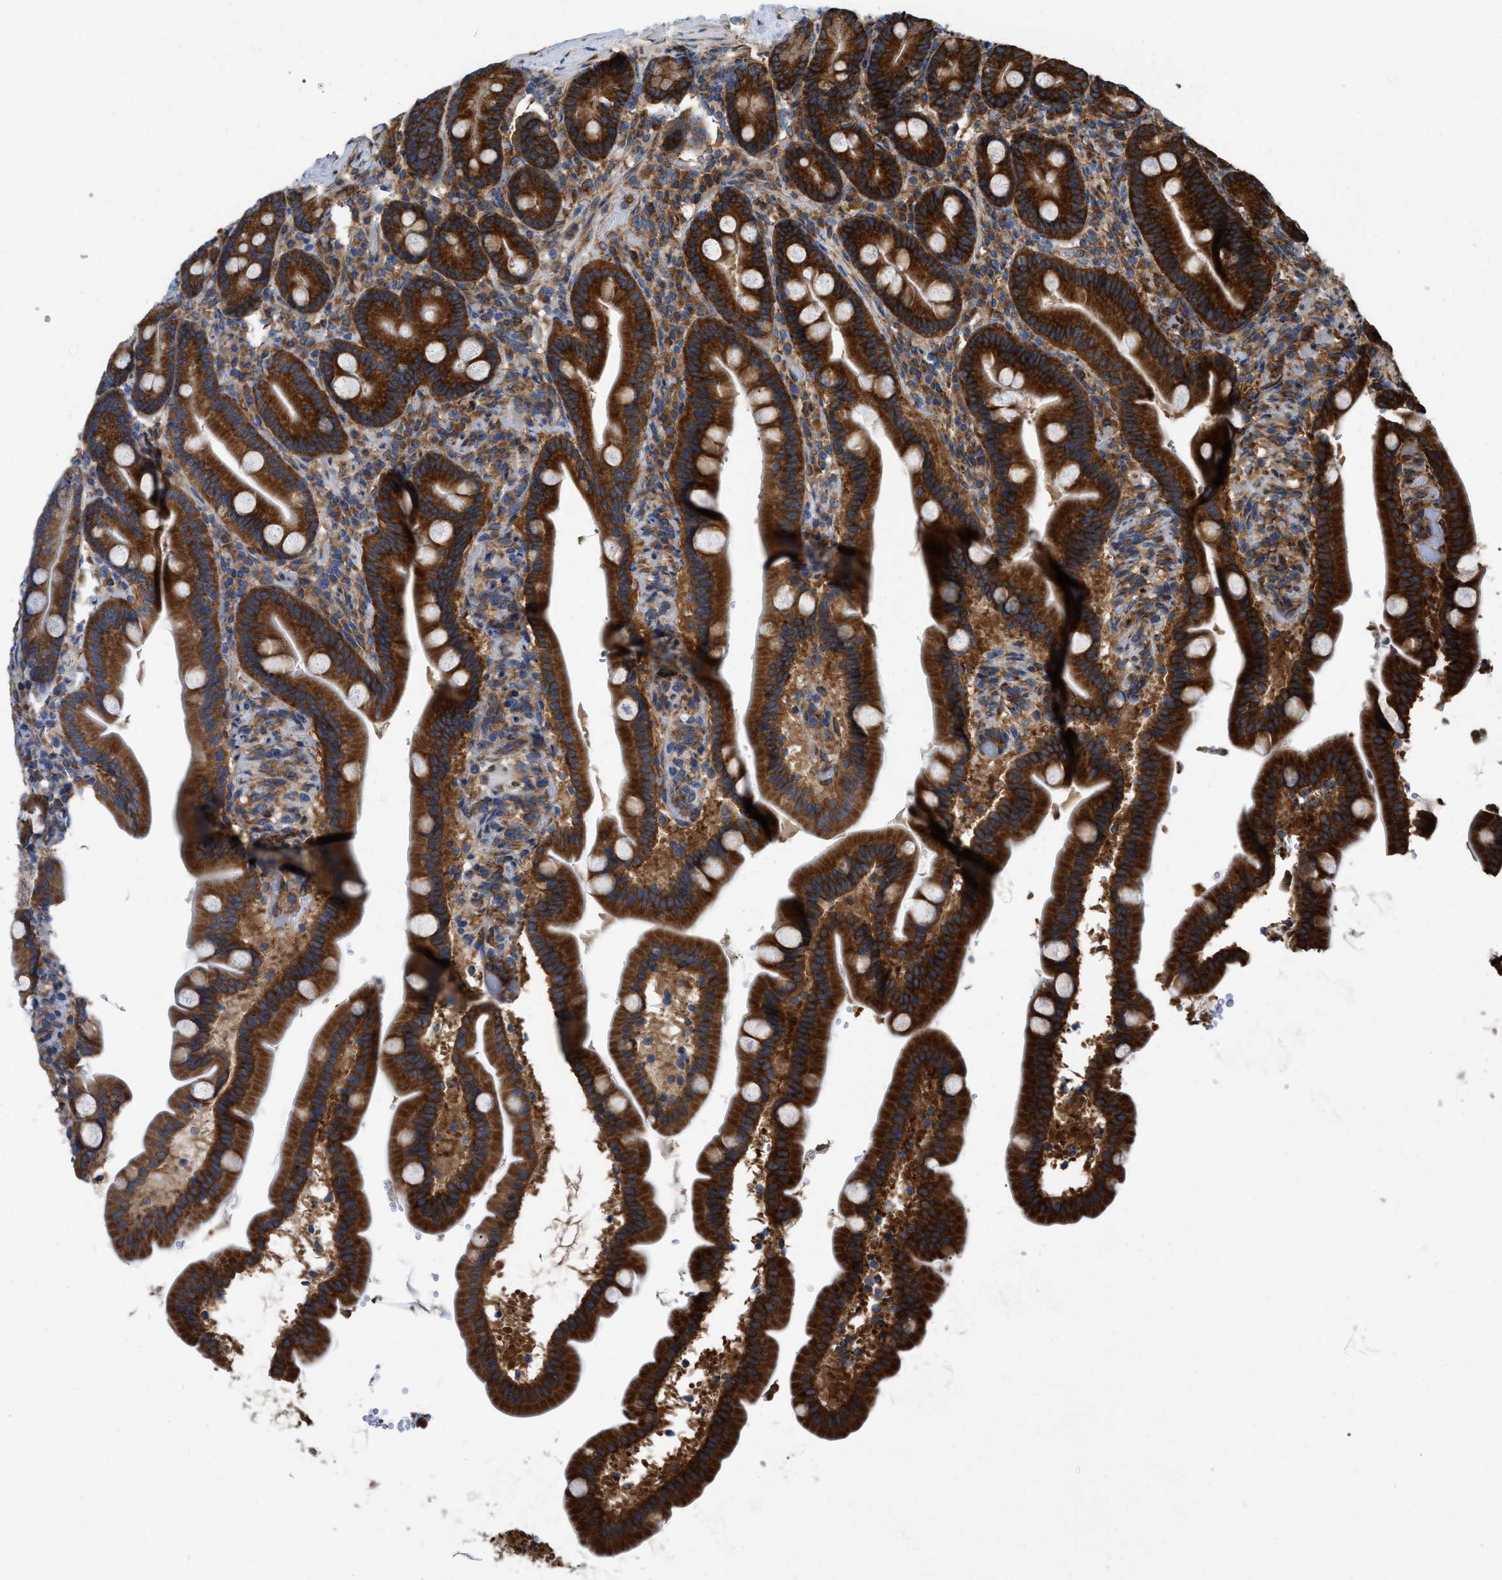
{"staining": {"intensity": "strong", "quantity": ">75%", "location": "cytoplasmic/membranous"}, "tissue": "duodenum", "cell_type": "Glandular cells", "image_type": "normal", "snomed": [{"axis": "morphology", "description": "Normal tissue, NOS"}, {"axis": "topography", "description": "Duodenum"}], "caption": "A high-resolution photomicrograph shows immunohistochemistry staining of unremarkable duodenum, which reveals strong cytoplasmic/membranous staining in approximately >75% of glandular cells. The staining was performed using DAB, with brown indicating positive protein expression. Nuclei are stained blue with hematoxylin.", "gene": "FAM120A", "patient": {"sex": "male", "age": 54}}